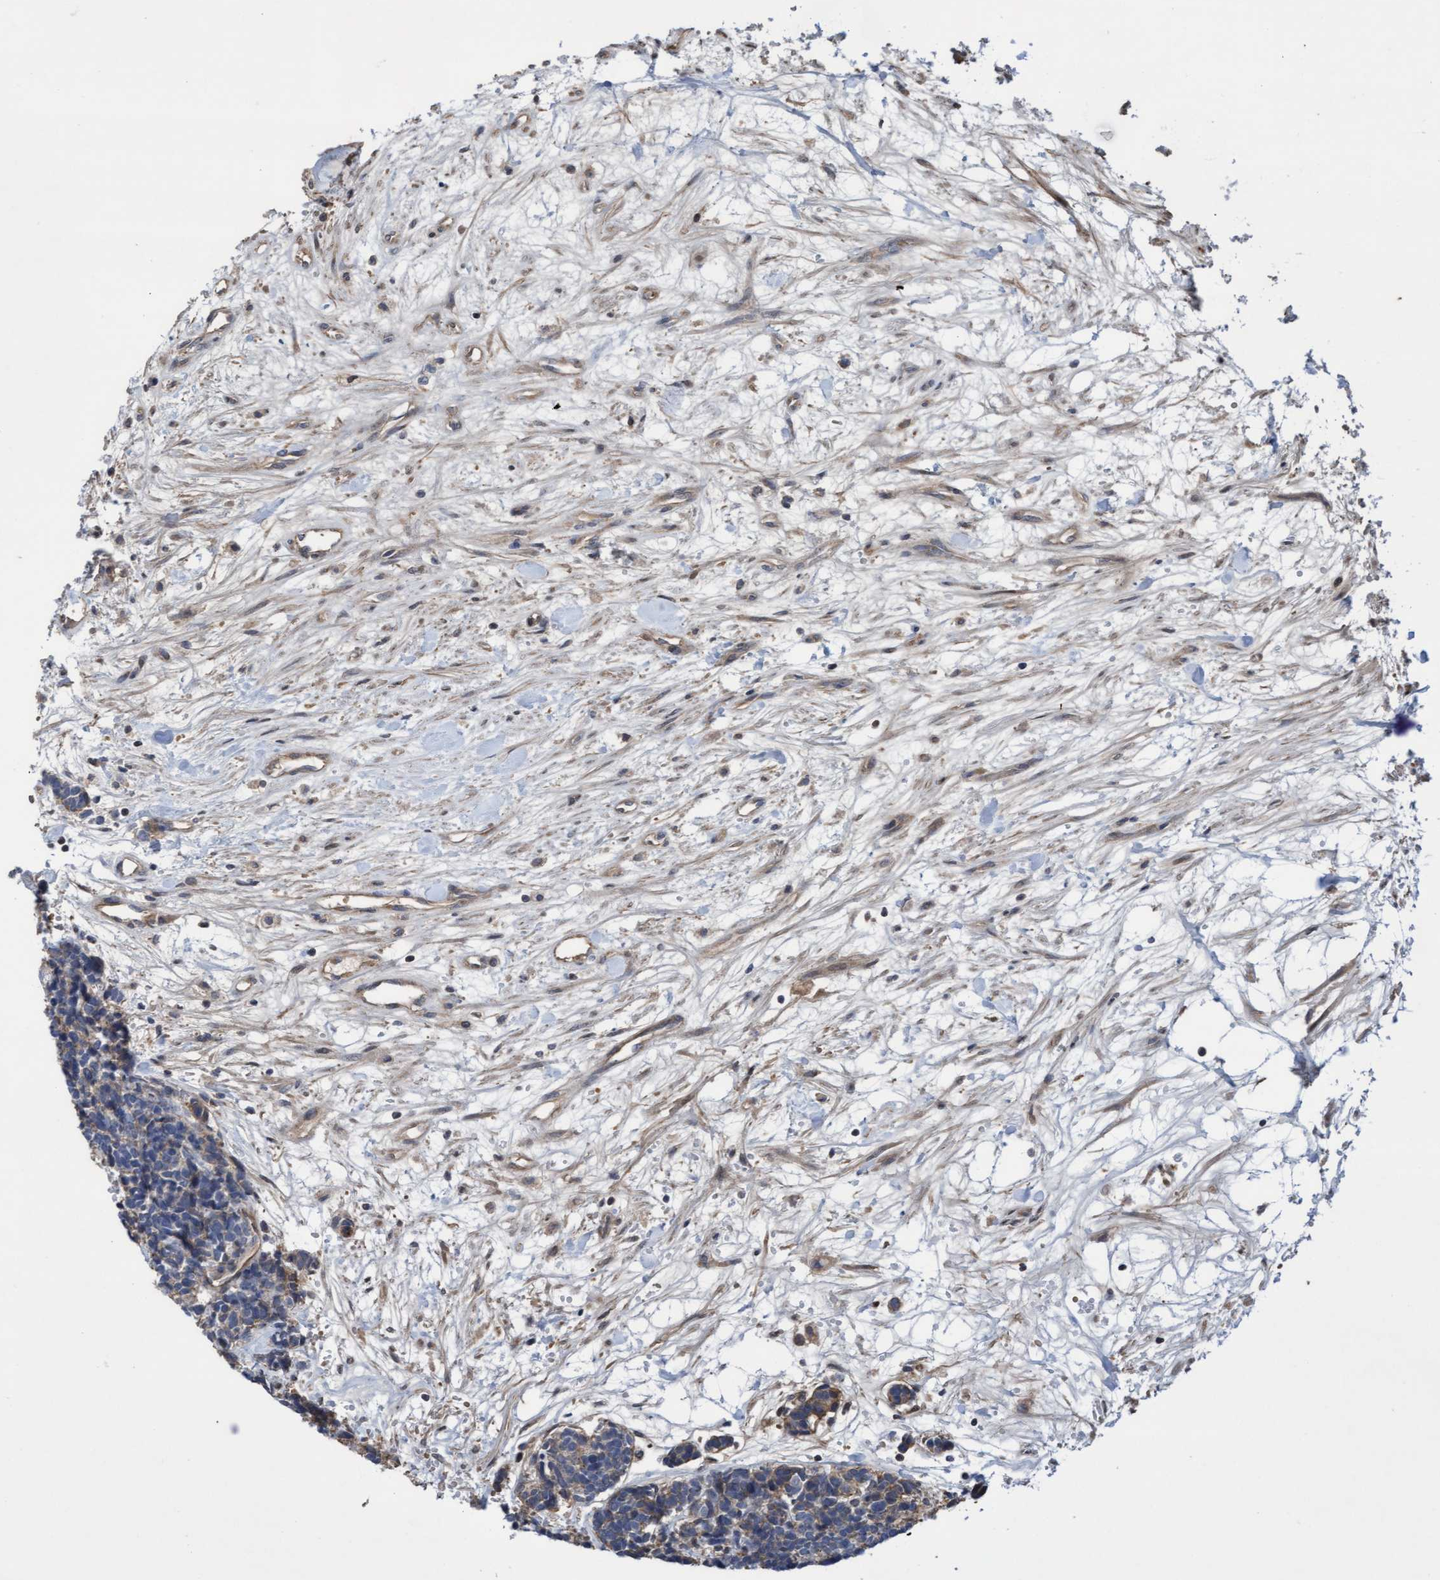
{"staining": {"intensity": "weak", "quantity": "<25%", "location": "cytoplasmic/membranous"}, "tissue": "carcinoid", "cell_type": "Tumor cells", "image_type": "cancer", "snomed": [{"axis": "morphology", "description": "Carcinoma, NOS"}, {"axis": "morphology", "description": "Carcinoid, malignant, NOS"}, {"axis": "topography", "description": "Urinary bladder"}], "caption": "This photomicrograph is of malignant carcinoid stained with immunohistochemistry (IHC) to label a protein in brown with the nuclei are counter-stained blue. There is no staining in tumor cells.", "gene": "COBL", "patient": {"sex": "male", "age": 57}}